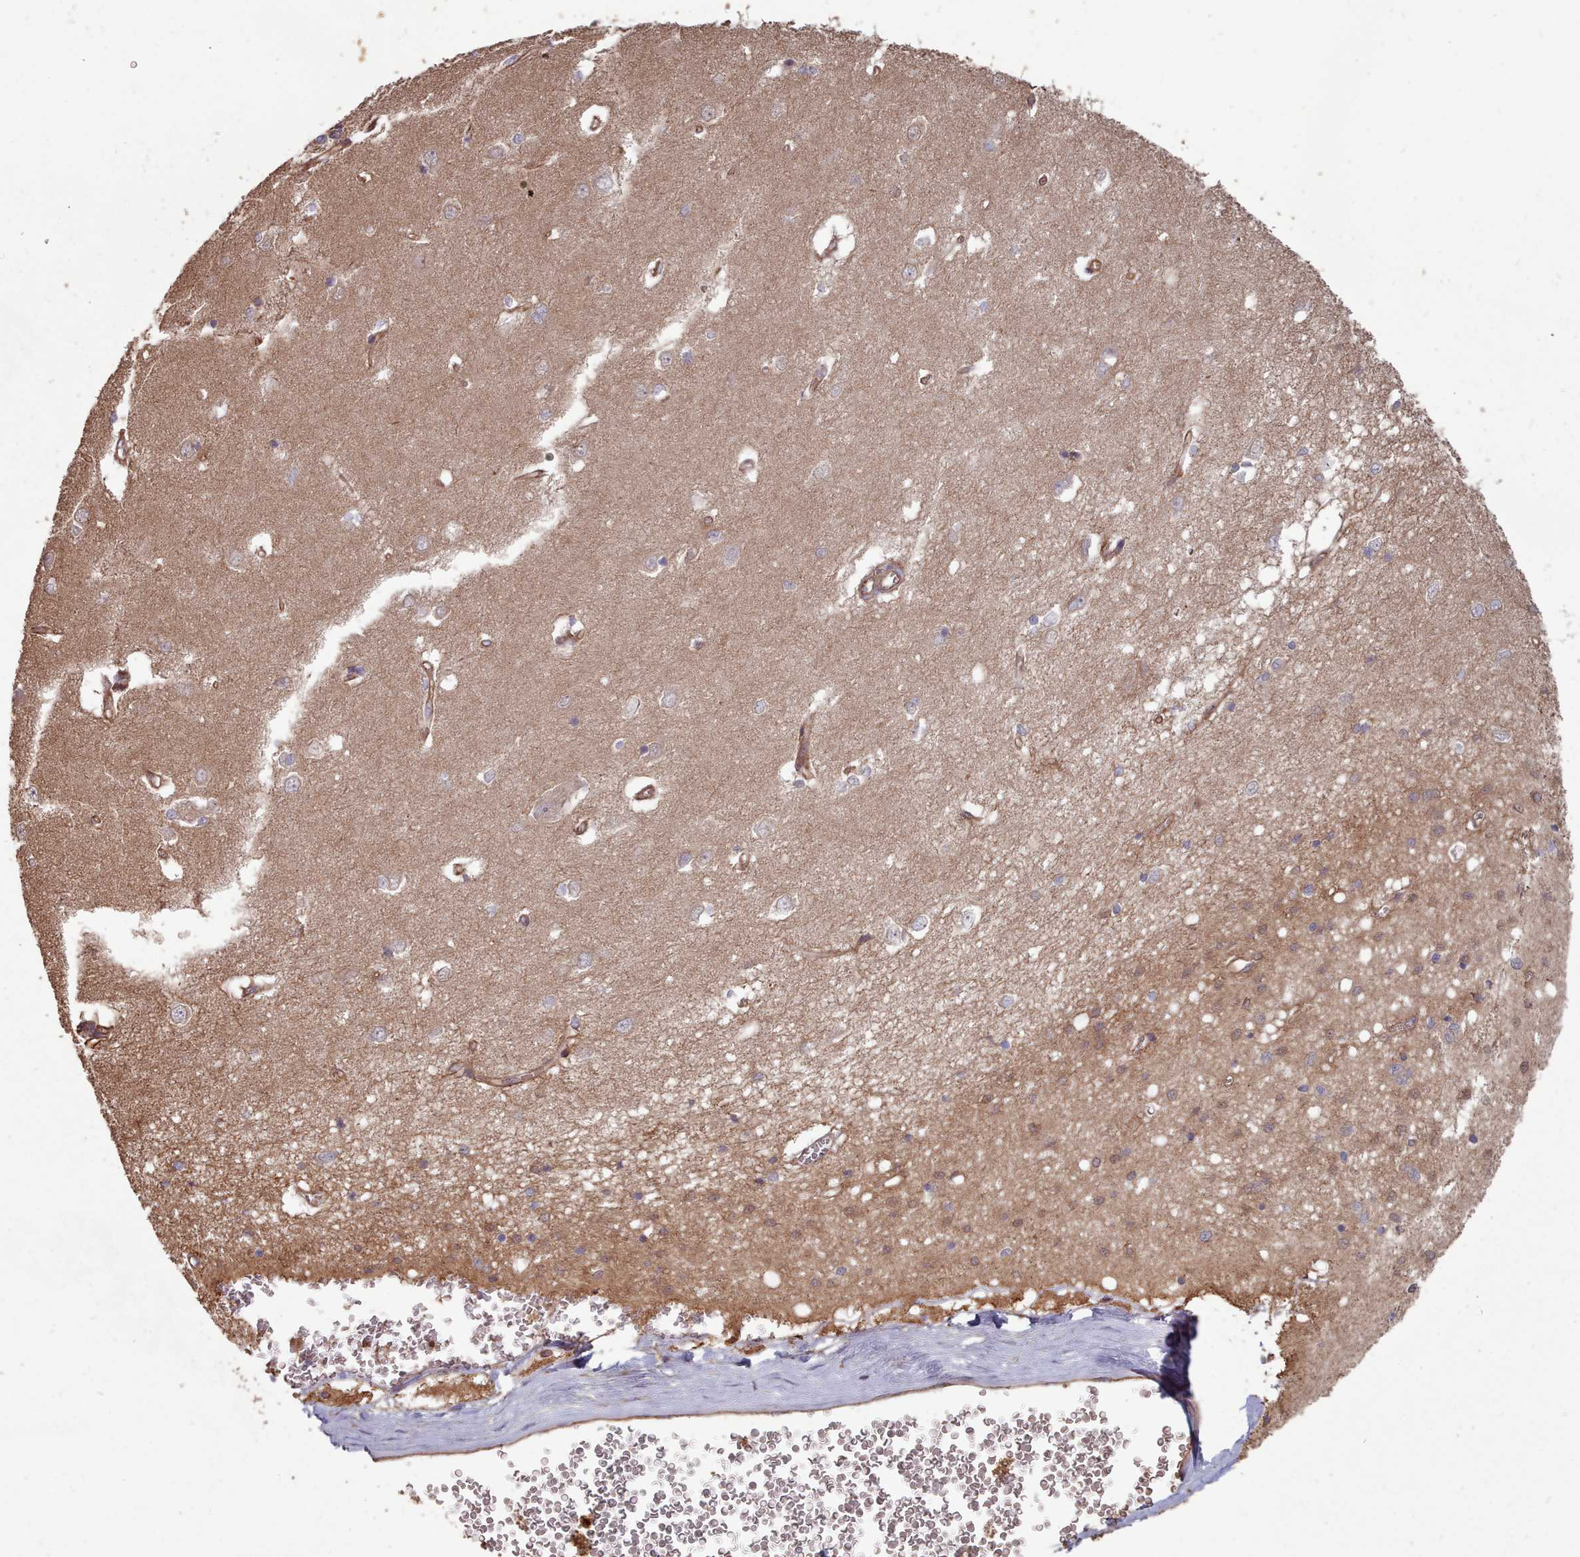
{"staining": {"intensity": "moderate", "quantity": "25%-75%", "location": "cytoplasmic/membranous"}, "tissue": "caudate", "cell_type": "Glial cells", "image_type": "normal", "snomed": [{"axis": "morphology", "description": "Normal tissue, NOS"}, {"axis": "topography", "description": "Lateral ventricle wall"}], "caption": "DAB immunohistochemical staining of unremarkable human caudate reveals moderate cytoplasmic/membranous protein expression in about 25%-75% of glial cells.", "gene": "THSD7B", "patient": {"sex": "male", "age": 37}}